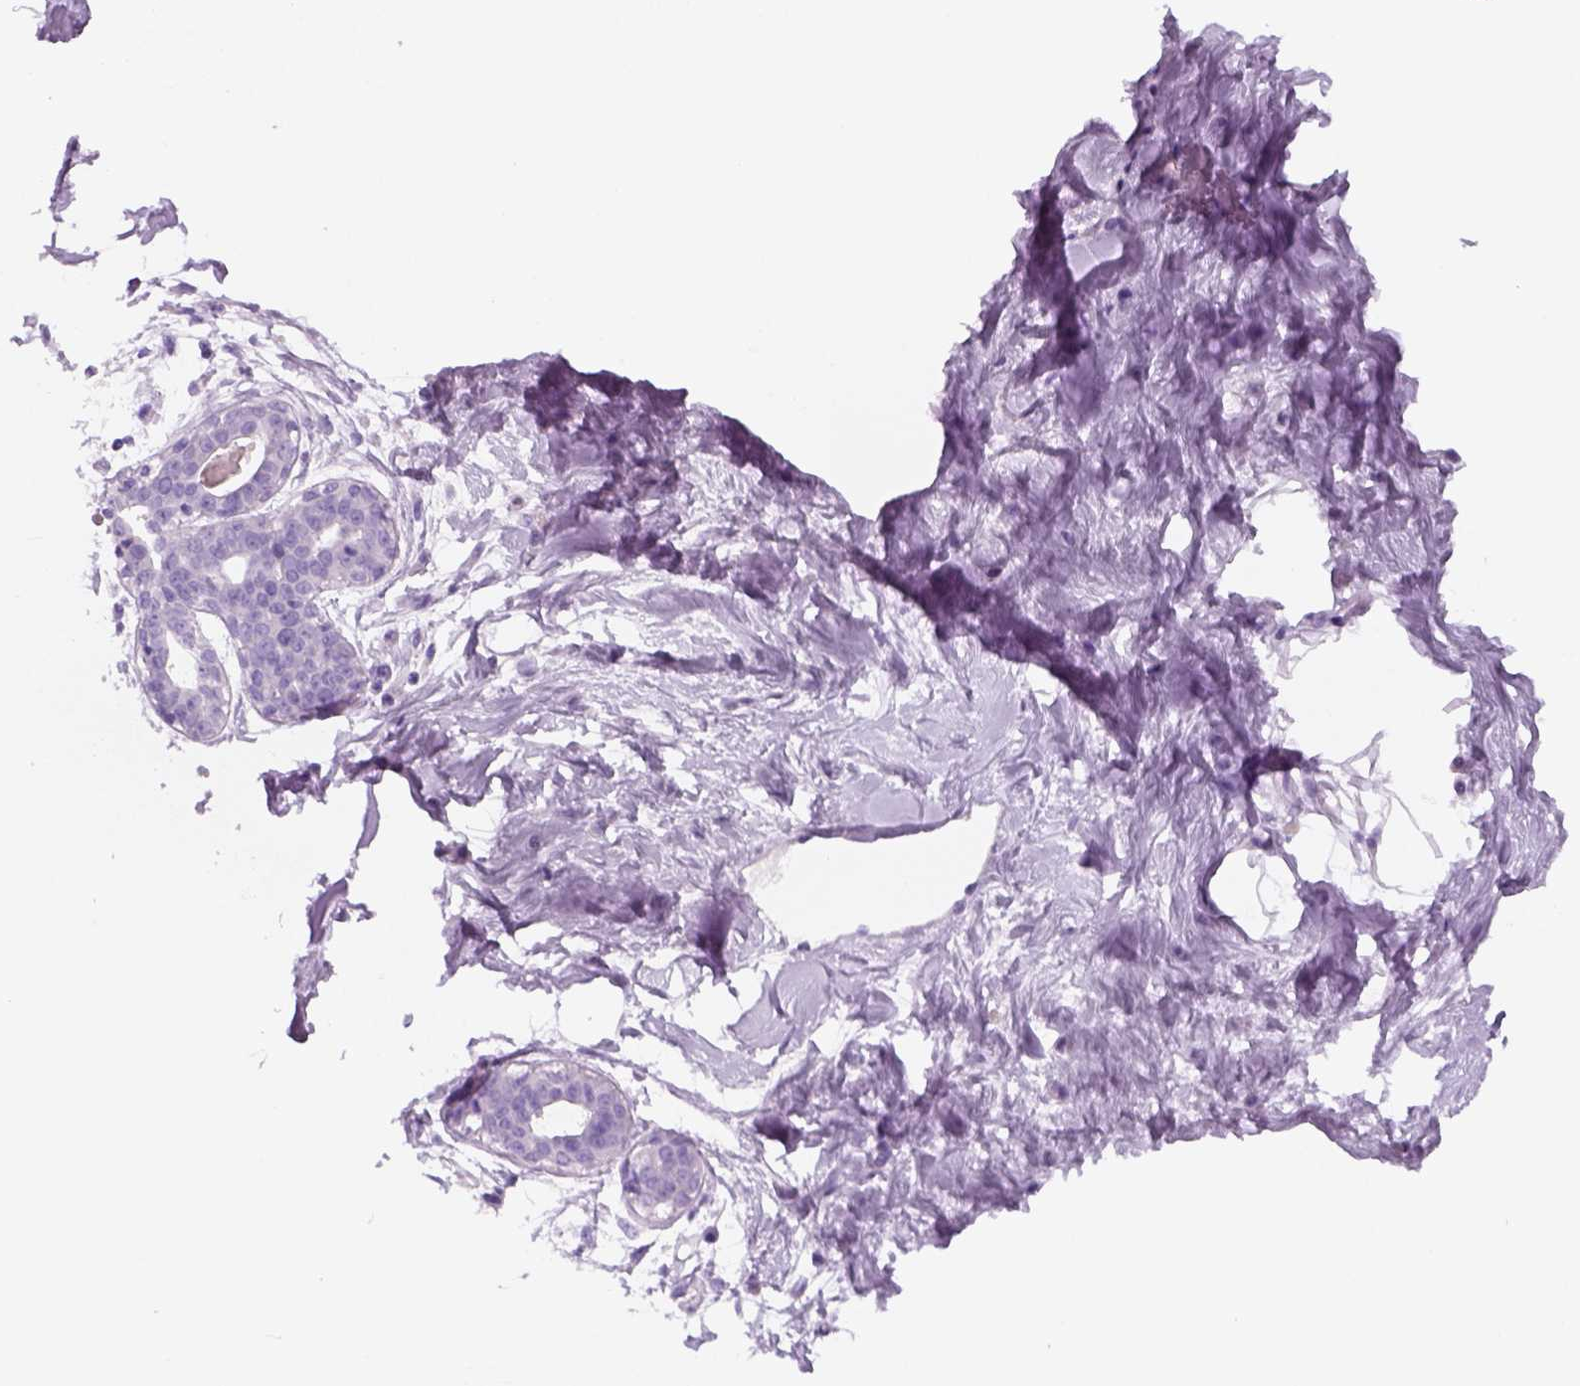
{"staining": {"intensity": "negative", "quantity": "none", "location": "none"}, "tissue": "breast", "cell_type": "Adipocytes", "image_type": "normal", "snomed": [{"axis": "morphology", "description": "Normal tissue, NOS"}, {"axis": "topography", "description": "Breast"}], "caption": "The image demonstrates no significant positivity in adipocytes of breast.", "gene": "KRTAP11", "patient": {"sex": "female", "age": 45}}